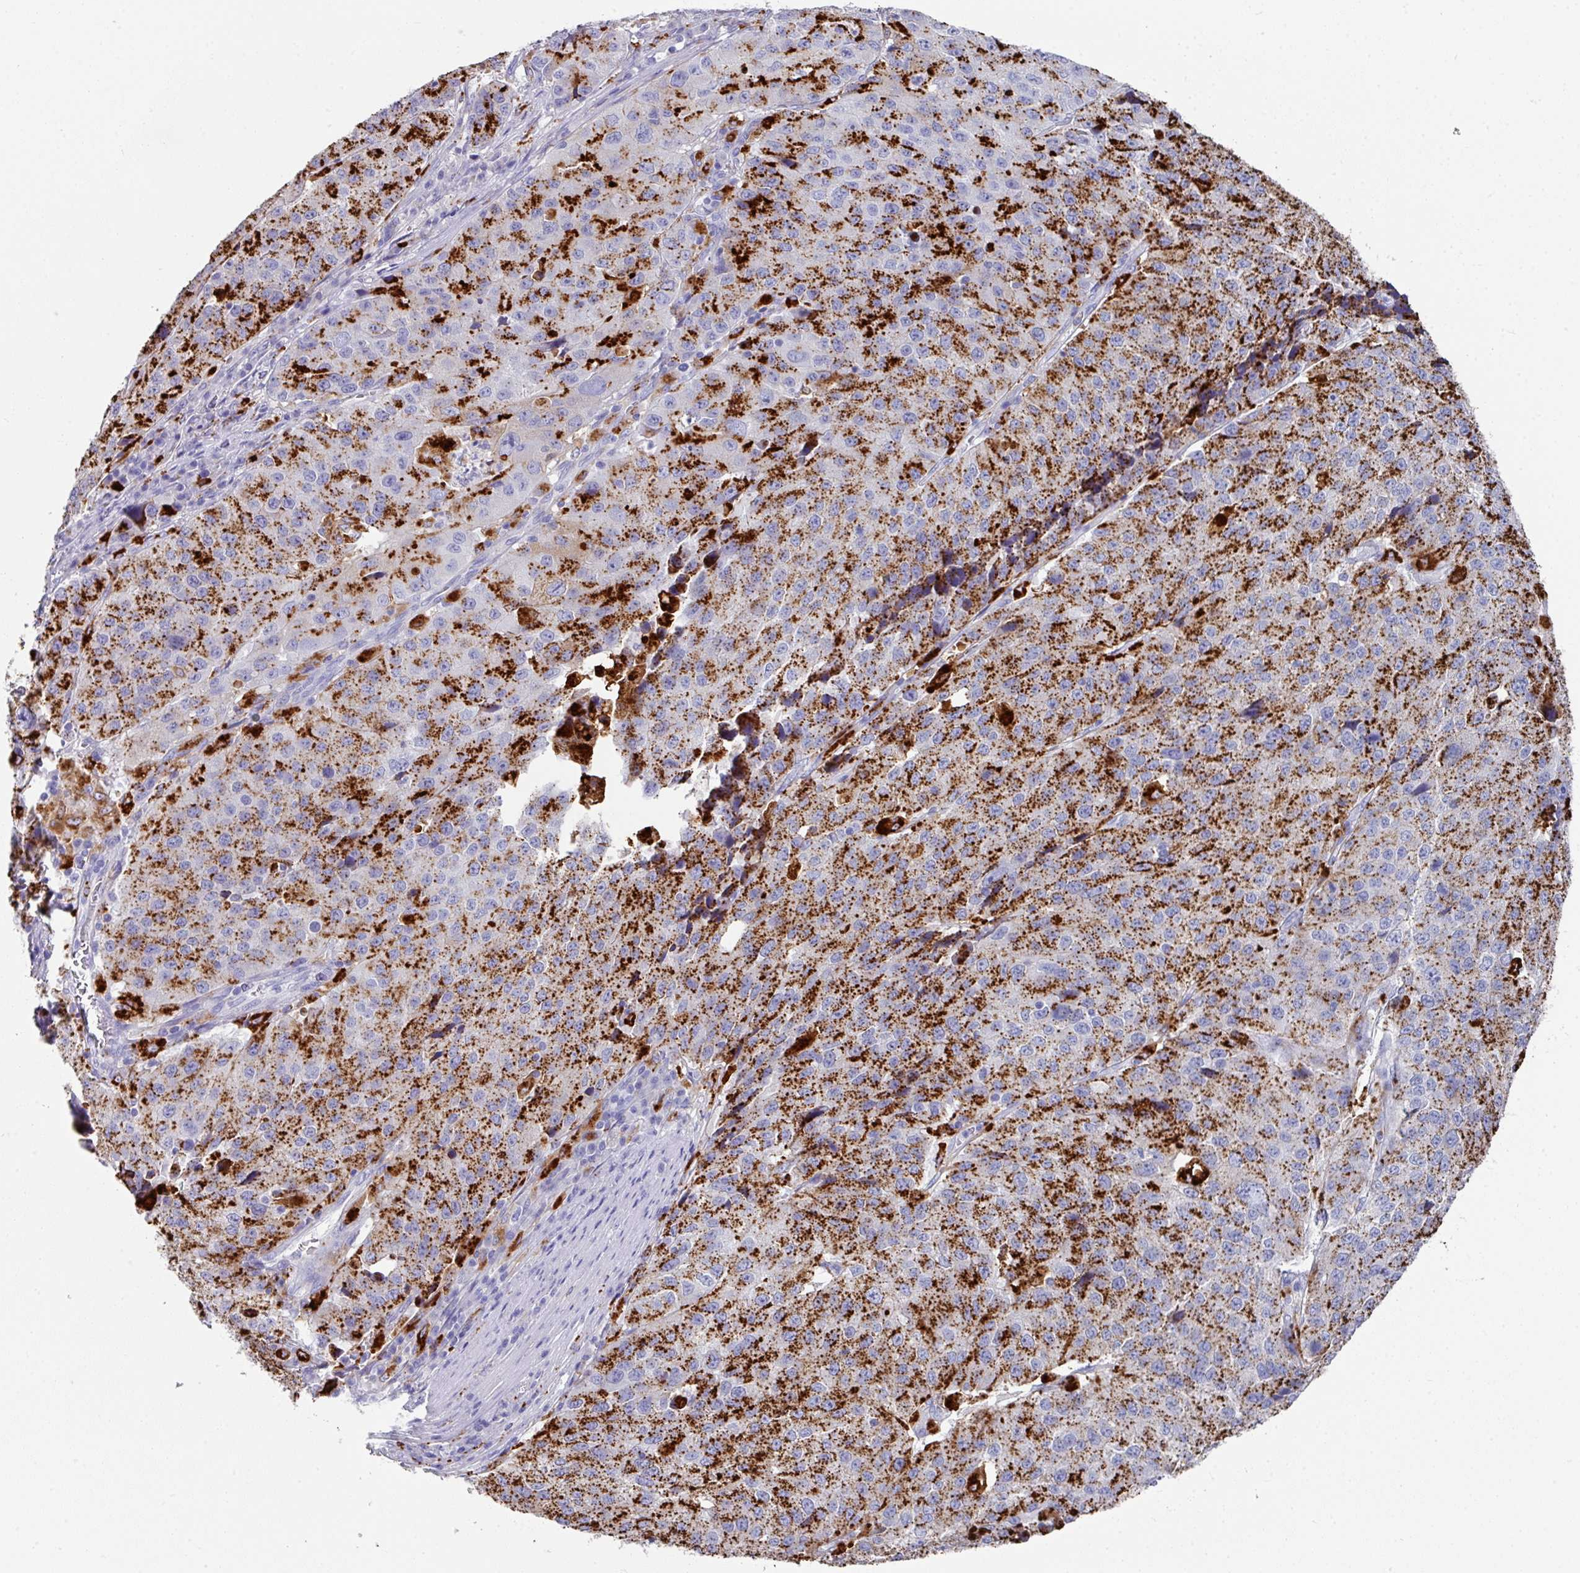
{"staining": {"intensity": "strong", "quantity": ">75%", "location": "cytoplasmic/membranous"}, "tissue": "stomach cancer", "cell_type": "Tumor cells", "image_type": "cancer", "snomed": [{"axis": "morphology", "description": "Adenocarcinoma, NOS"}, {"axis": "topography", "description": "Stomach"}], "caption": "Human stomach cancer stained with a brown dye displays strong cytoplasmic/membranous positive staining in about >75% of tumor cells.", "gene": "CPVL", "patient": {"sex": "male", "age": 71}}